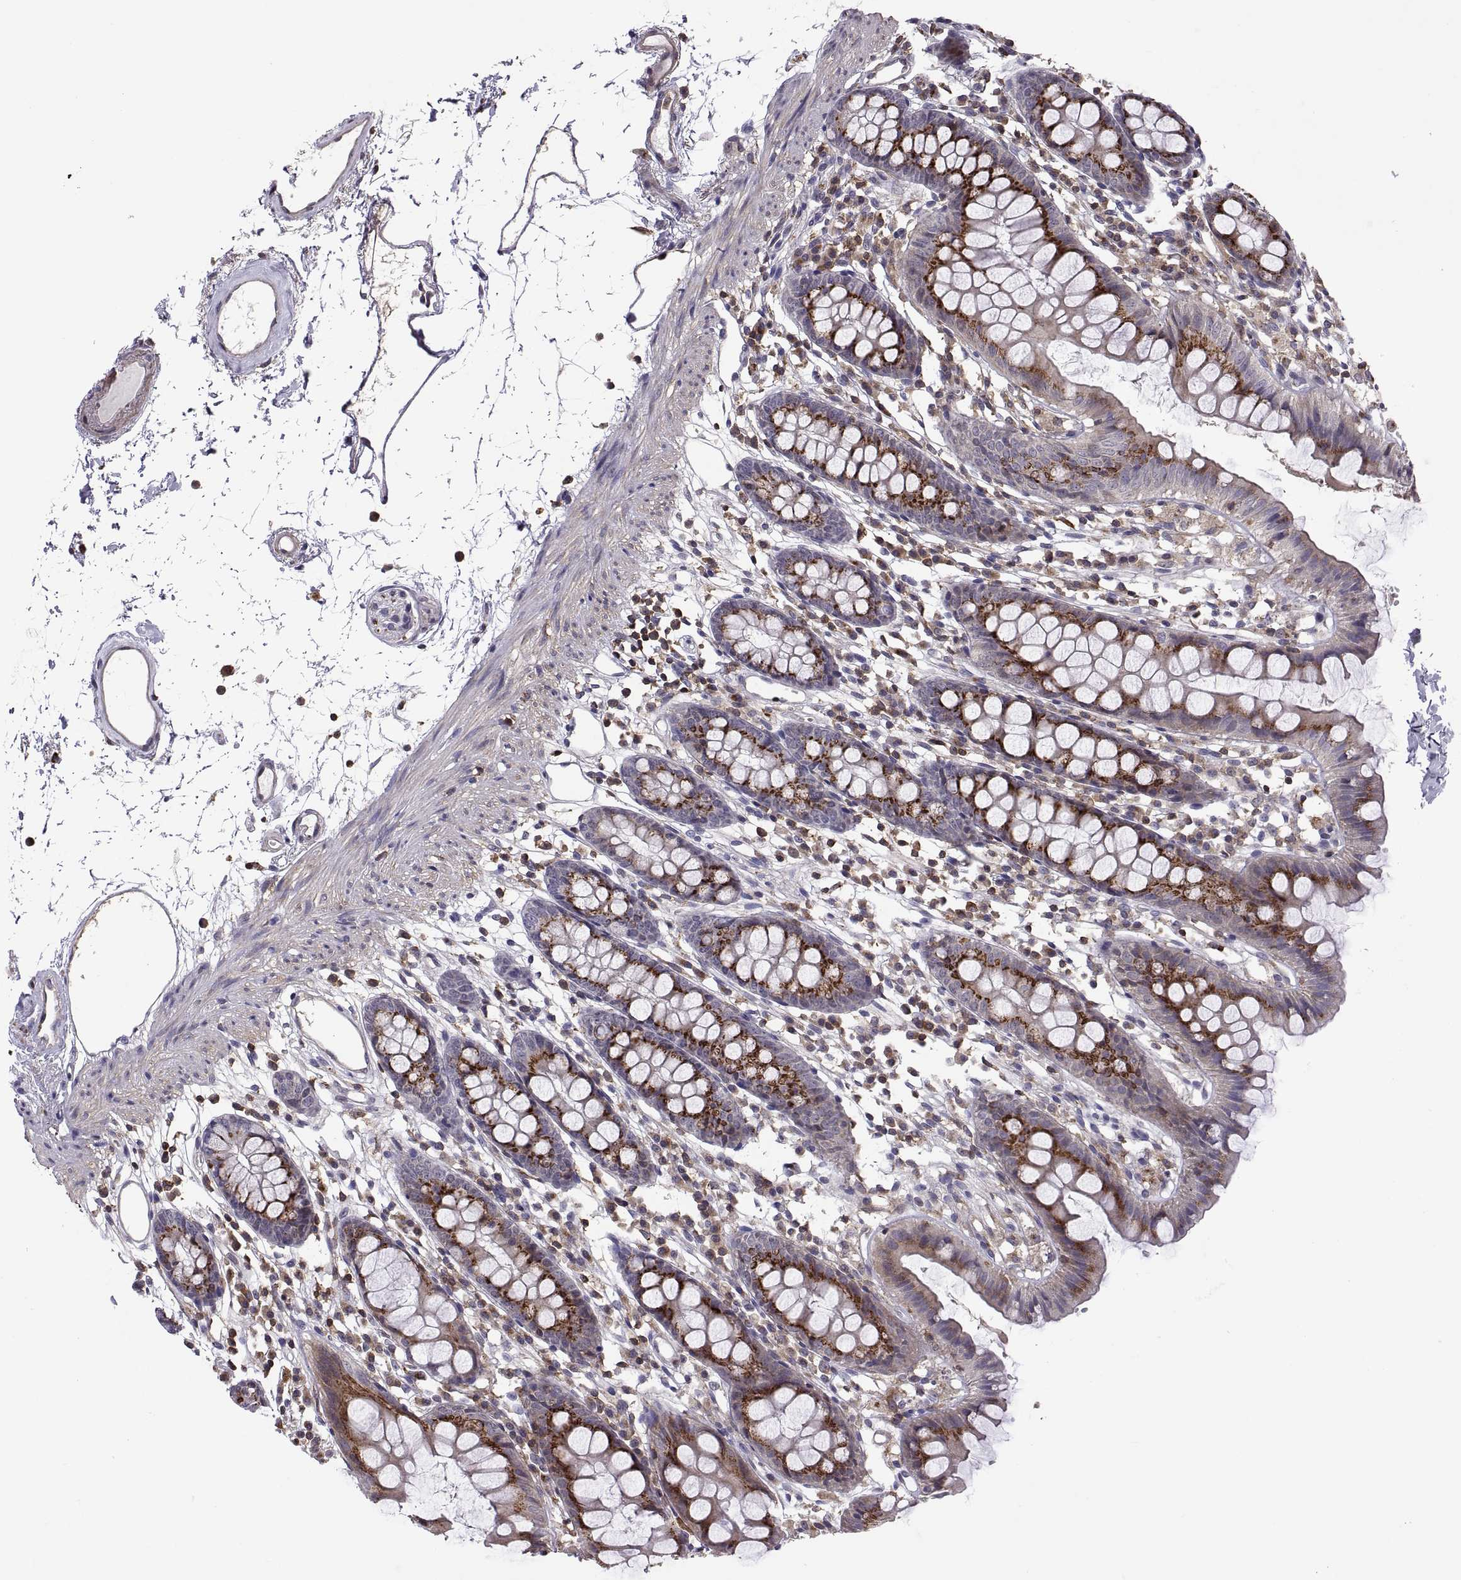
{"staining": {"intensity": "negative", "quantity": "none", "location": "none"}, "tissue": "colon", "cell_type": "Endothelial cells", "image_type": "normal", "snomed": [{"axis": "morphology", "description": "Normal tissue, NOS"}, {"axis": "topography", "description": "Colon"}], "caption": "An immunohistochemistry micrograph of benign colon is shown. There is no staining in endothelial cells of colon.", "gene": "ACAP1", "patient": {"sex": "female", "age": 84}}